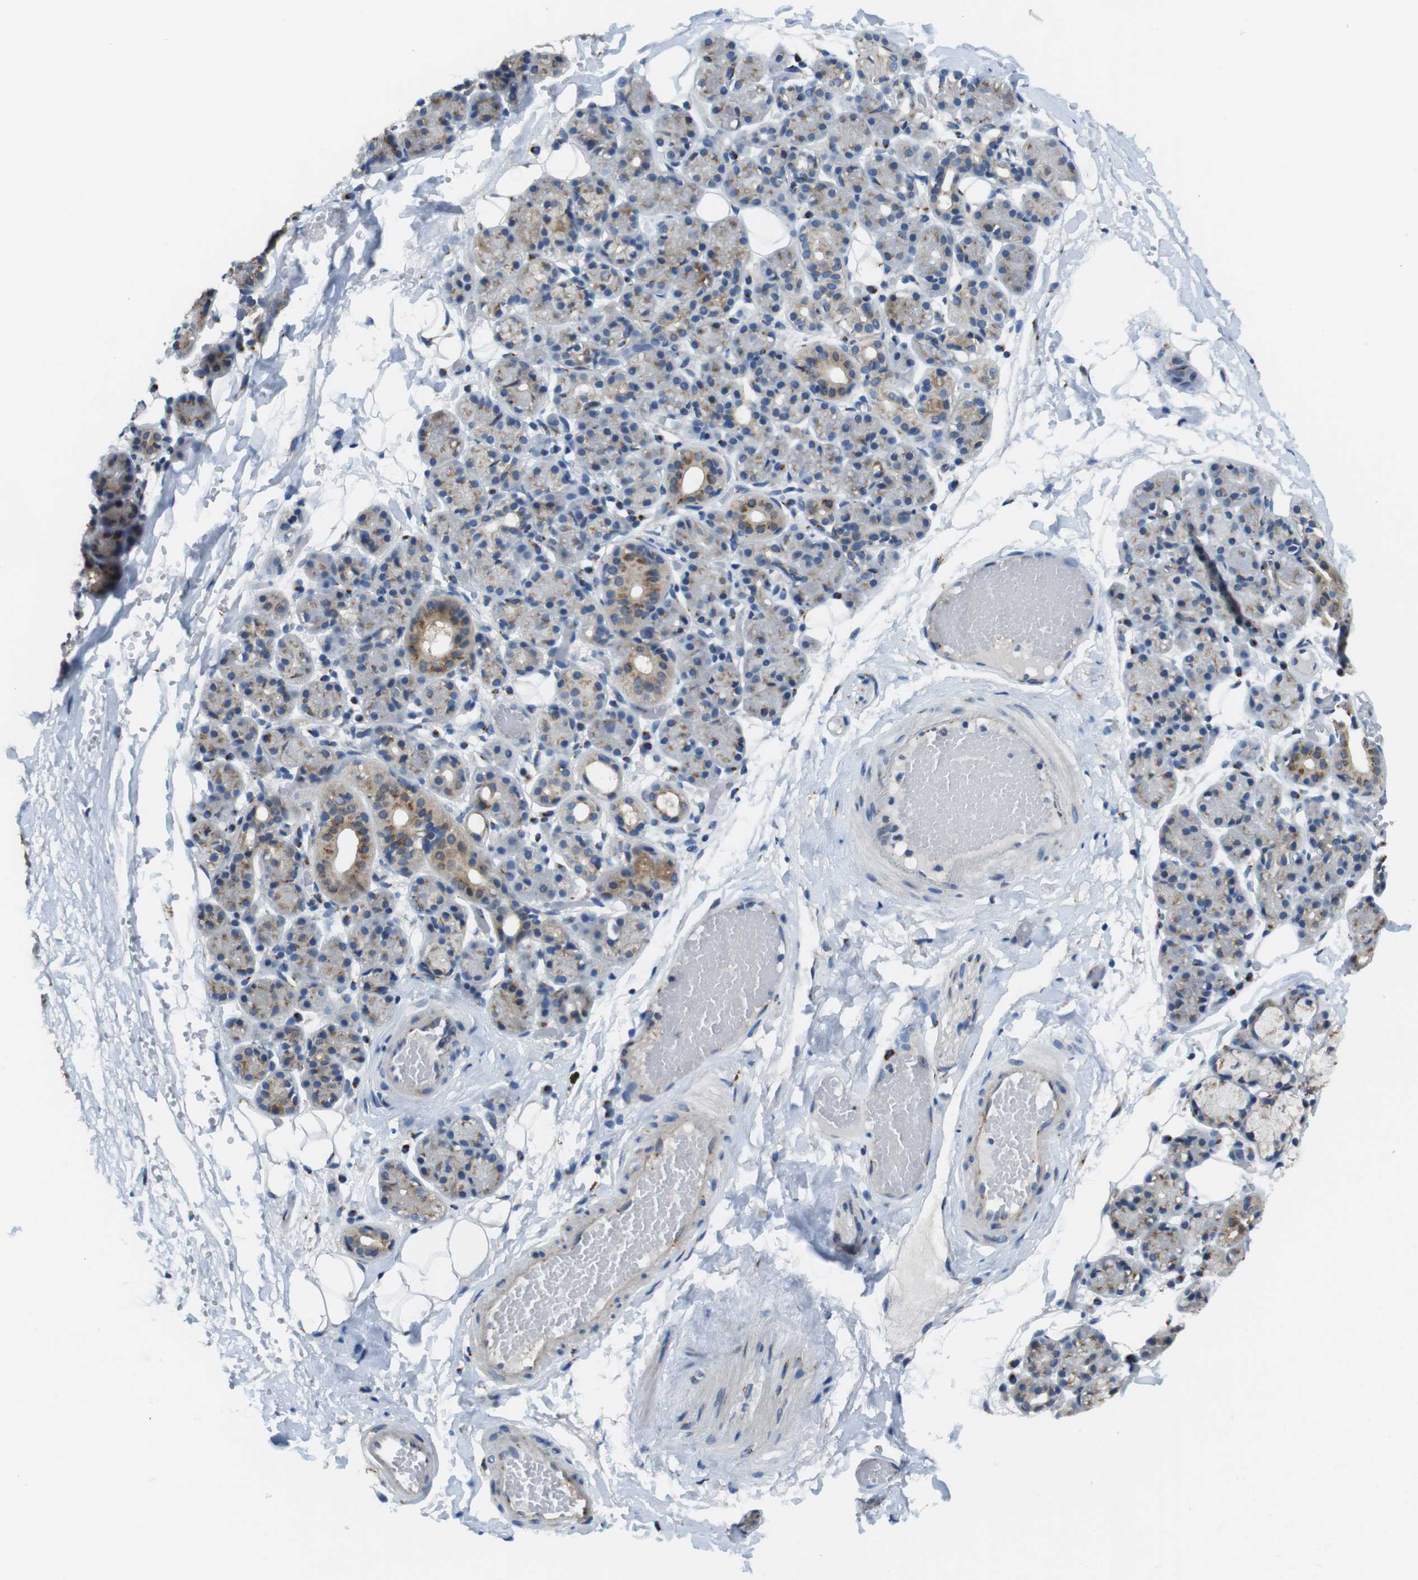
{"staining": {"intensity": "moderate", "quantity": ">75%", "location": "cytoplasmic/membranous"}, "tissue": "salivary gland", "cell_type": "Glandular cells", "image_type": "normal", "snomed": [{"axis": "morphology", "description": "Normal tissue, NOS"}, {"axis": "topography", "description": "Salivary gland"}], "caption": "Protein expression by immunohistochemistry (IHC) exhibits moderate cytoplasmic/membranous positivity in about >75% of glandular cells in benign salivary gland.", "gene": "RAB6A", "patient": {"sex": "male", "age": 63}}